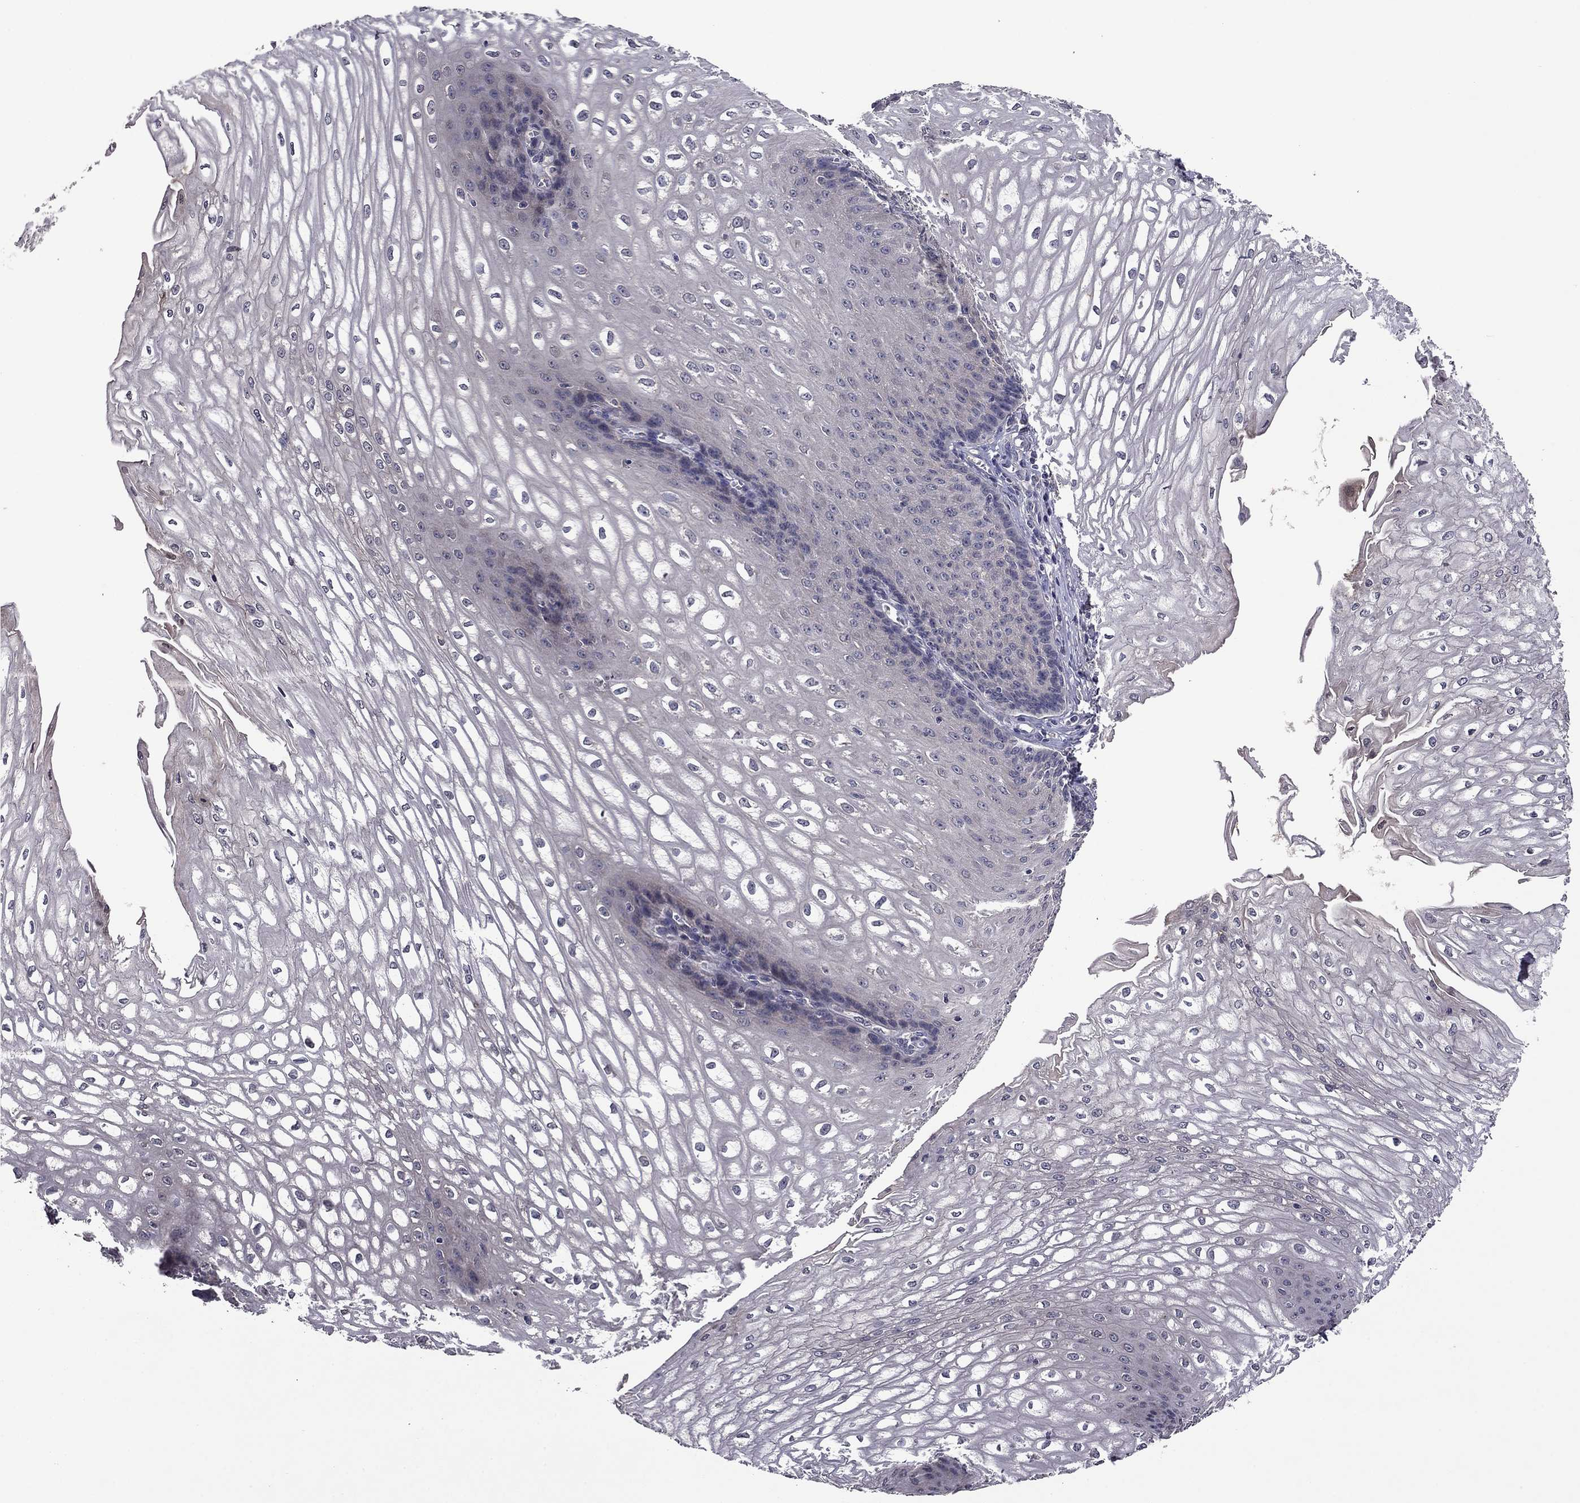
{"staining": {"intensity": "negative", "quantity": "none", "location": "none"}, "tissue": "esophagus", "cell_type": "Squamous epithelial cells", "image_type": "normal", "snomed": [{"axis": "morphology", "description": "Normal tissue, NOS"}, {"axis": "topography", "description": "Esophagus"}], "caption": "IHC histopathology image of normal esophagus stained for a protein (brown), which reveals no staining in squamous epithelial cells. (Immunohistochemistry, brightfield microscopy, high magnification).", "gene": "PROS1", "patient": {"sex": "male", "age": 58}}